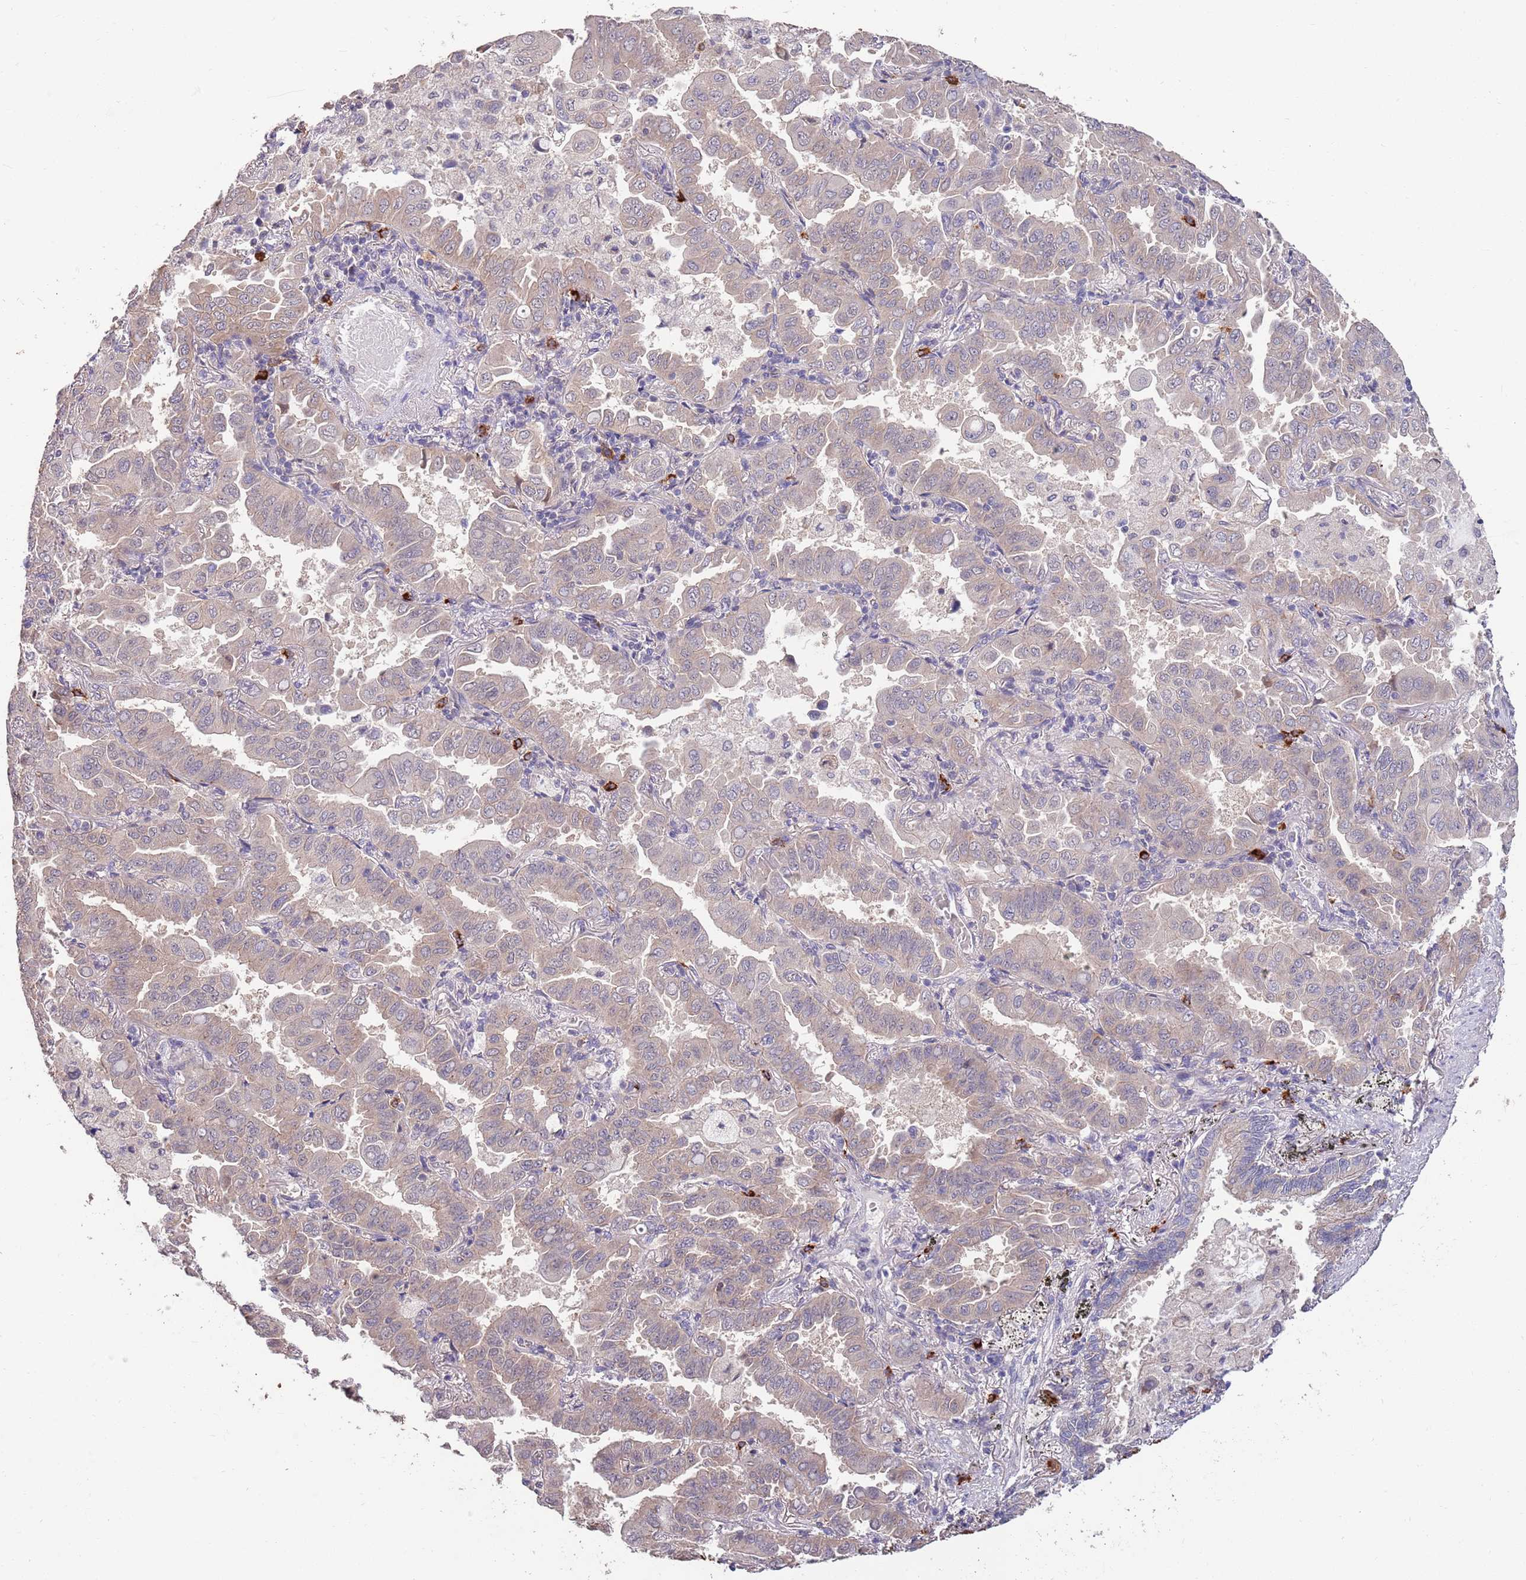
{"staining": {"intensity": "weak", "quantity": "25%-75%", "location": "cytoplasmic/membranous"}, "tissue": "lung cancer", "cell_type": "Tumor cells", "image_type": "cancer", "snomed": [{"axis": "morphology", "description": "Adenocarcinoma, NOS"}, {"axis": "topography", "description": "Lung"}], "caption": "This micrograph demonstrates immunohistochemistry staining of human lung cancer, with low weak cytoplasmic/membranous staining in approximately 25%-75% of tumor cells.", "gene": "MARVELD2", "patient": {"sex": "male", "age": 64}}